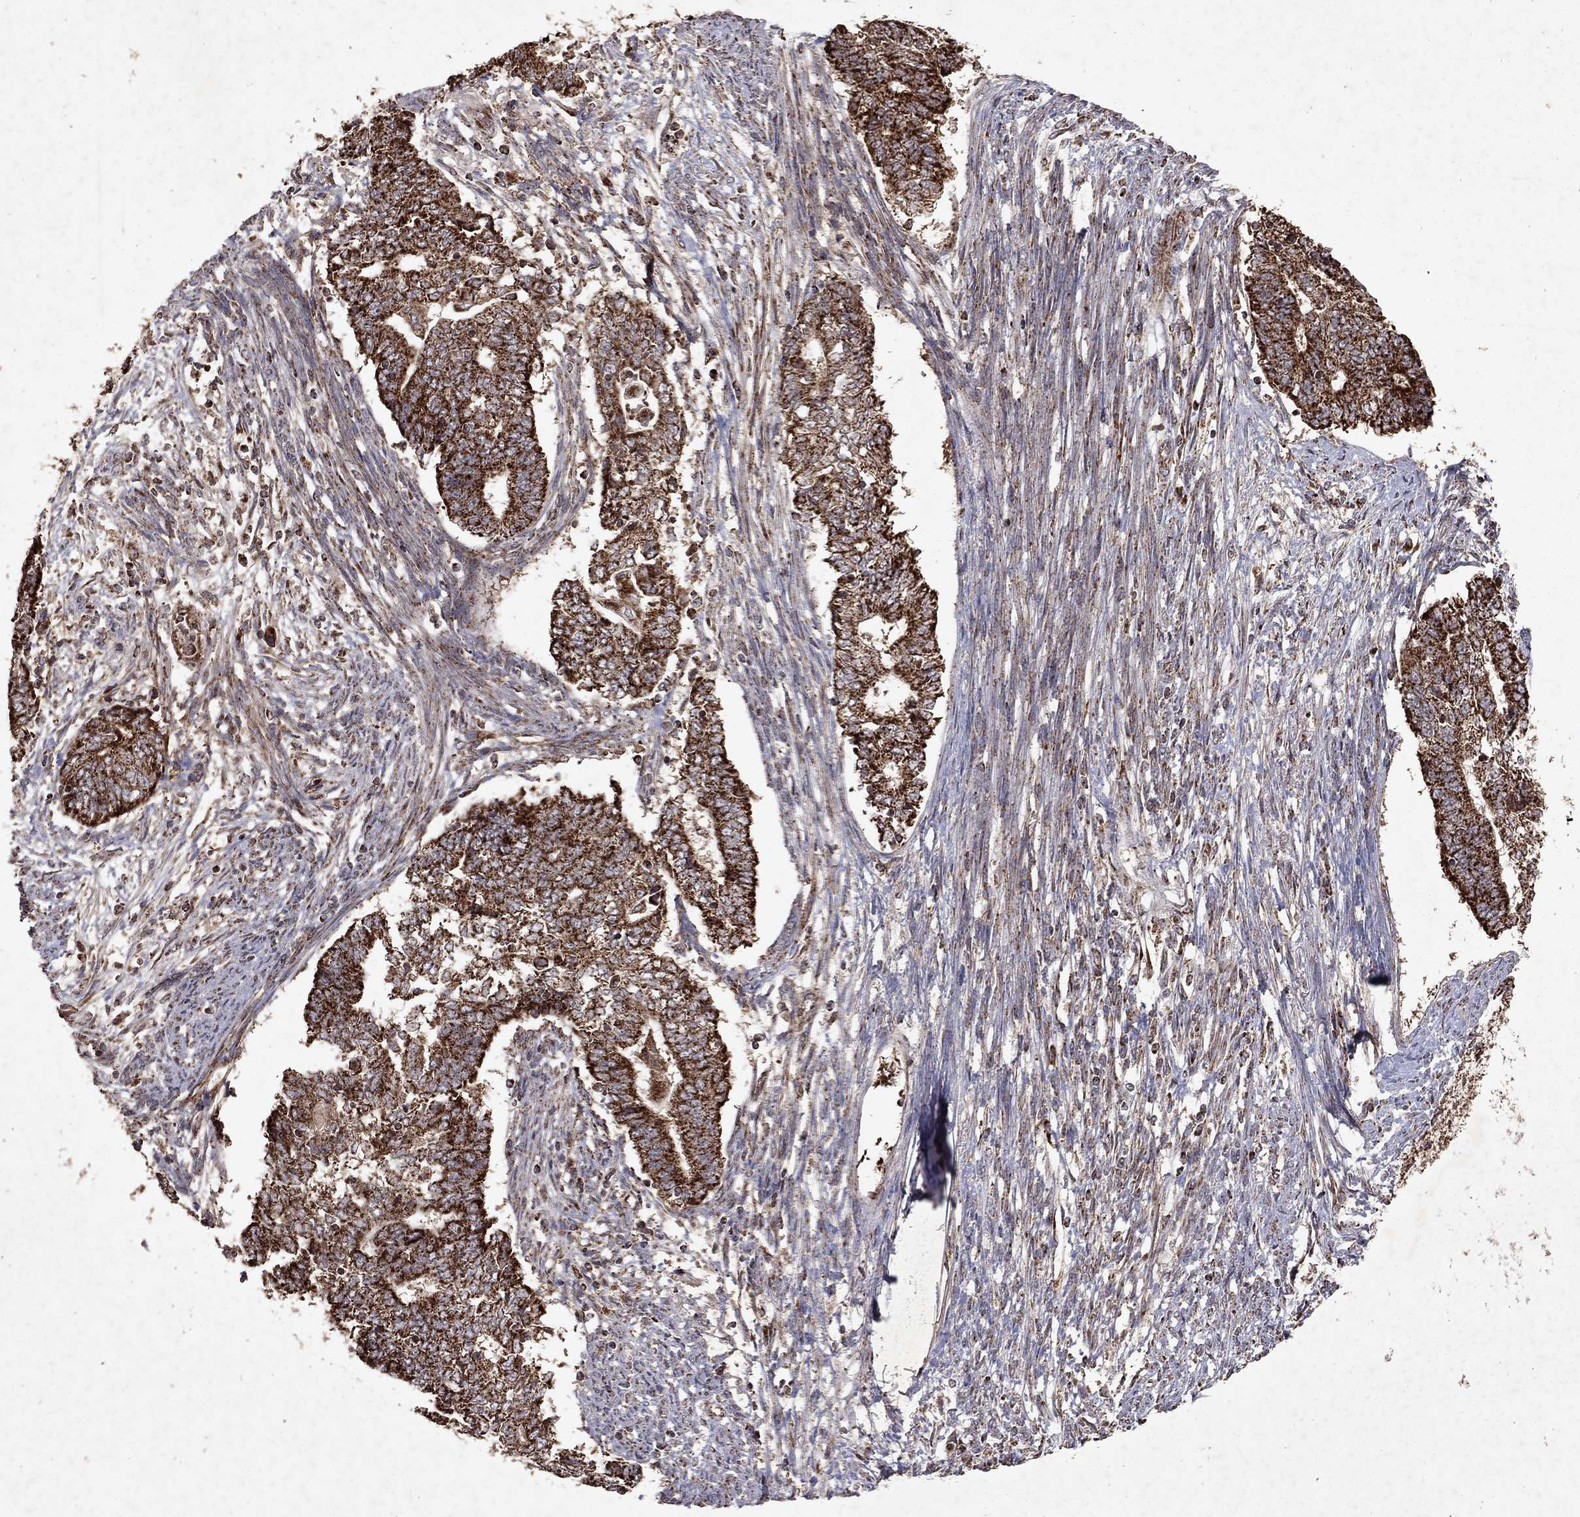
{"staining": {"intensity": "strong", "quantity": ">75%", "location": "cytoplasmic/membranous"}, "tissue": "endometrial cancer", "cell_type": "Tumor cells", "image_type": "cancer", "snomed": [{"axis": "morphology", "description": "Adenocarcinoma, NOS"}, {"axis": "topography", "description": "Endometrium"}], "caption": "Immunohistochemistry photomicrograph of neoplastic tissue: human adenocarcinoma (endometrial) stained using immunohistochemistry displays high levels of strong protein expression localized specifically in the cytoplasmic/membranous of tumor cells, appearing as a cytoplasmic/membranous brown color.", "gene": "PYROXD2", "patient": {"sex": "female", "age": 65}}